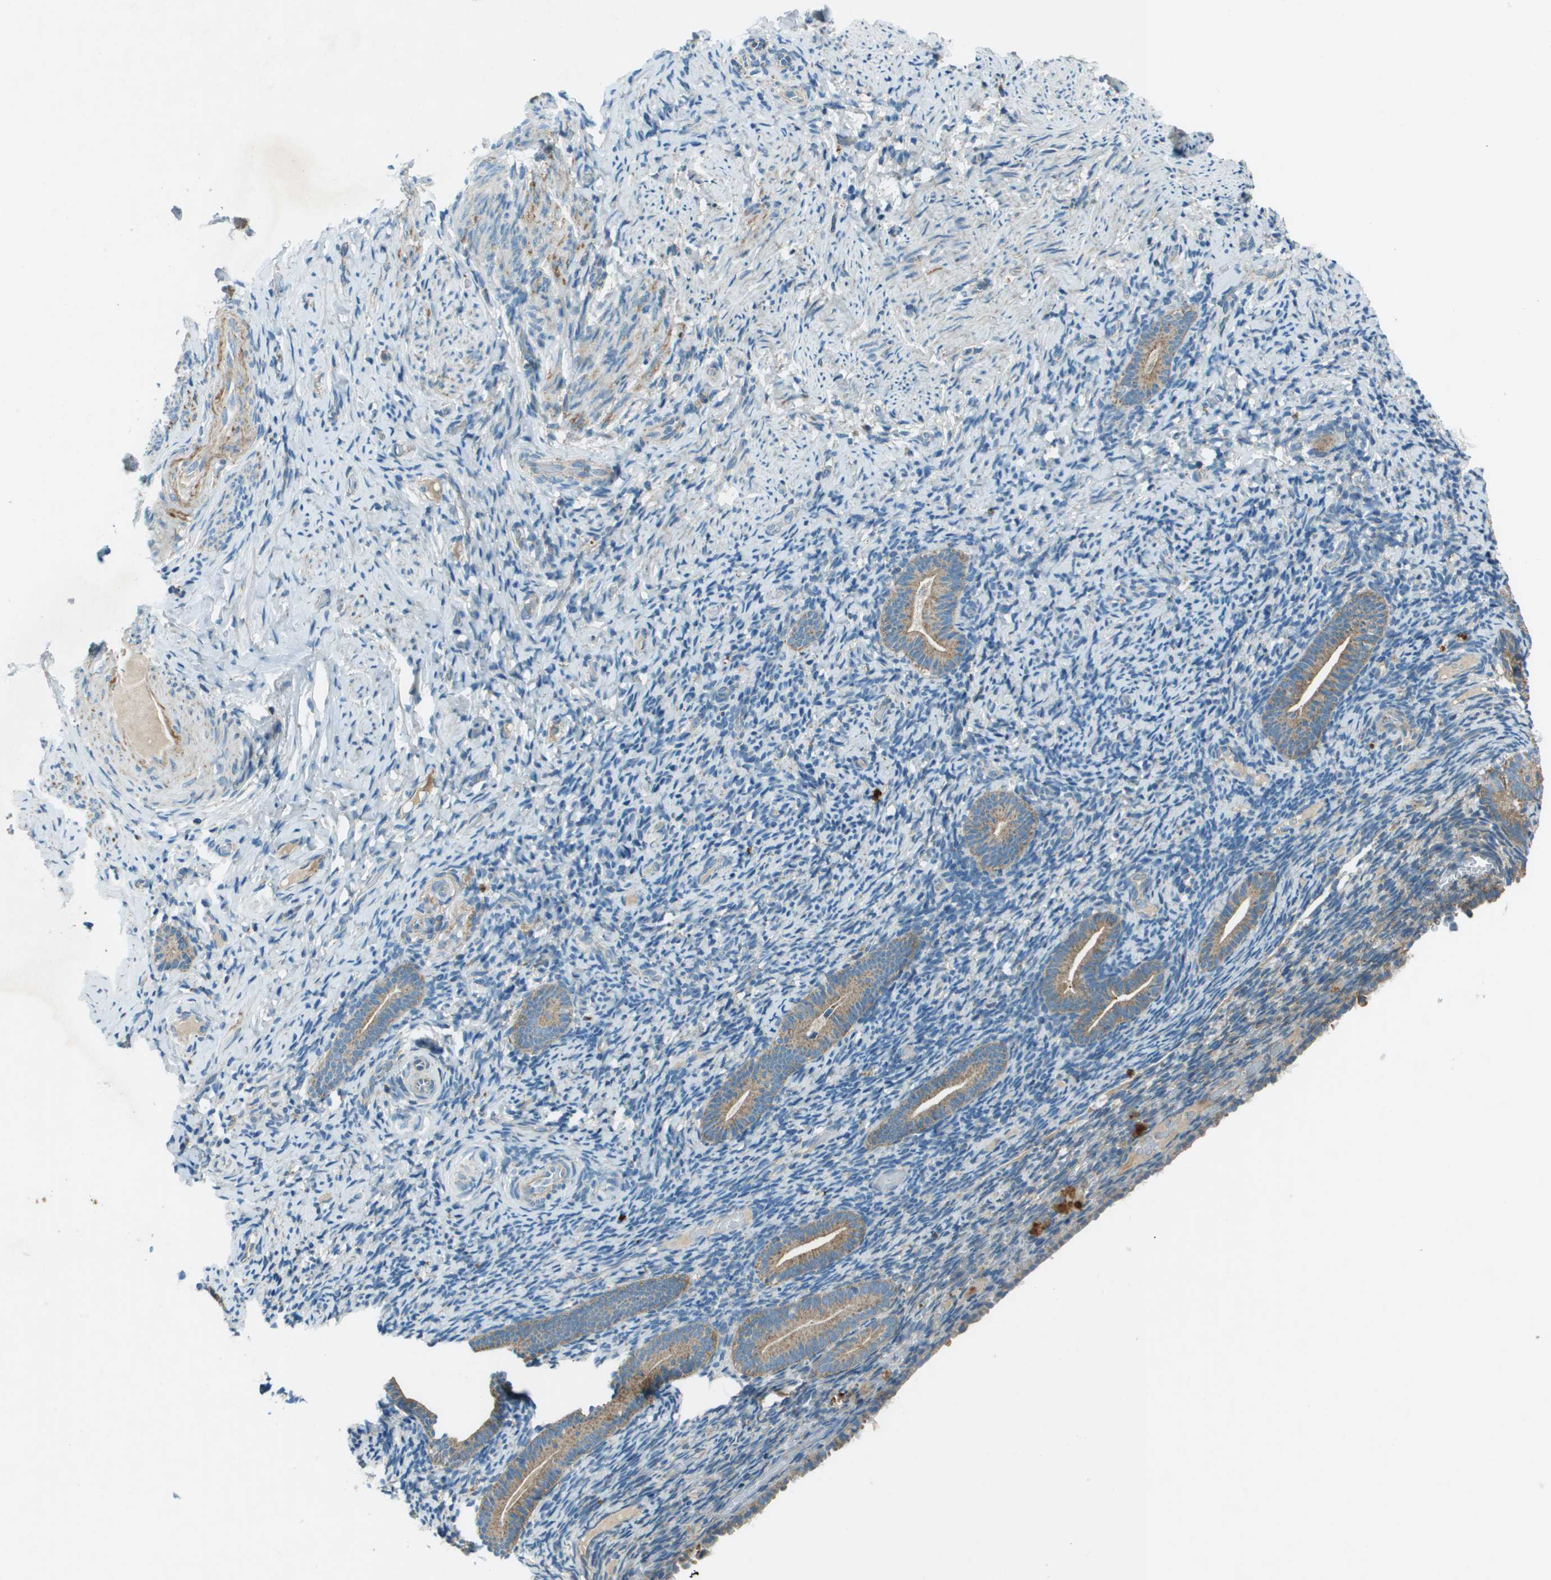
{"staining": {"intensity": "negative", "quantity": "none", "location": "none"}, "tissue": "endometrium", "cell_type": "Cells in endometrial stroma", "image_type": "normal", "snomed": [{"axis": "morphology", "description": "Normal tissue, NOS"}, {"axis": "topography", "description": "Endometrium"}], "caption": "IHC of unremarkable human endometrium displays no expression in cells in endometrial stroma. (DAB (3,3'-diaminobenzidine) immunohistochemistry (IHC), high magnification).", "gene": "MIGA1", "patient": {"sex": "female", "age": 51}}